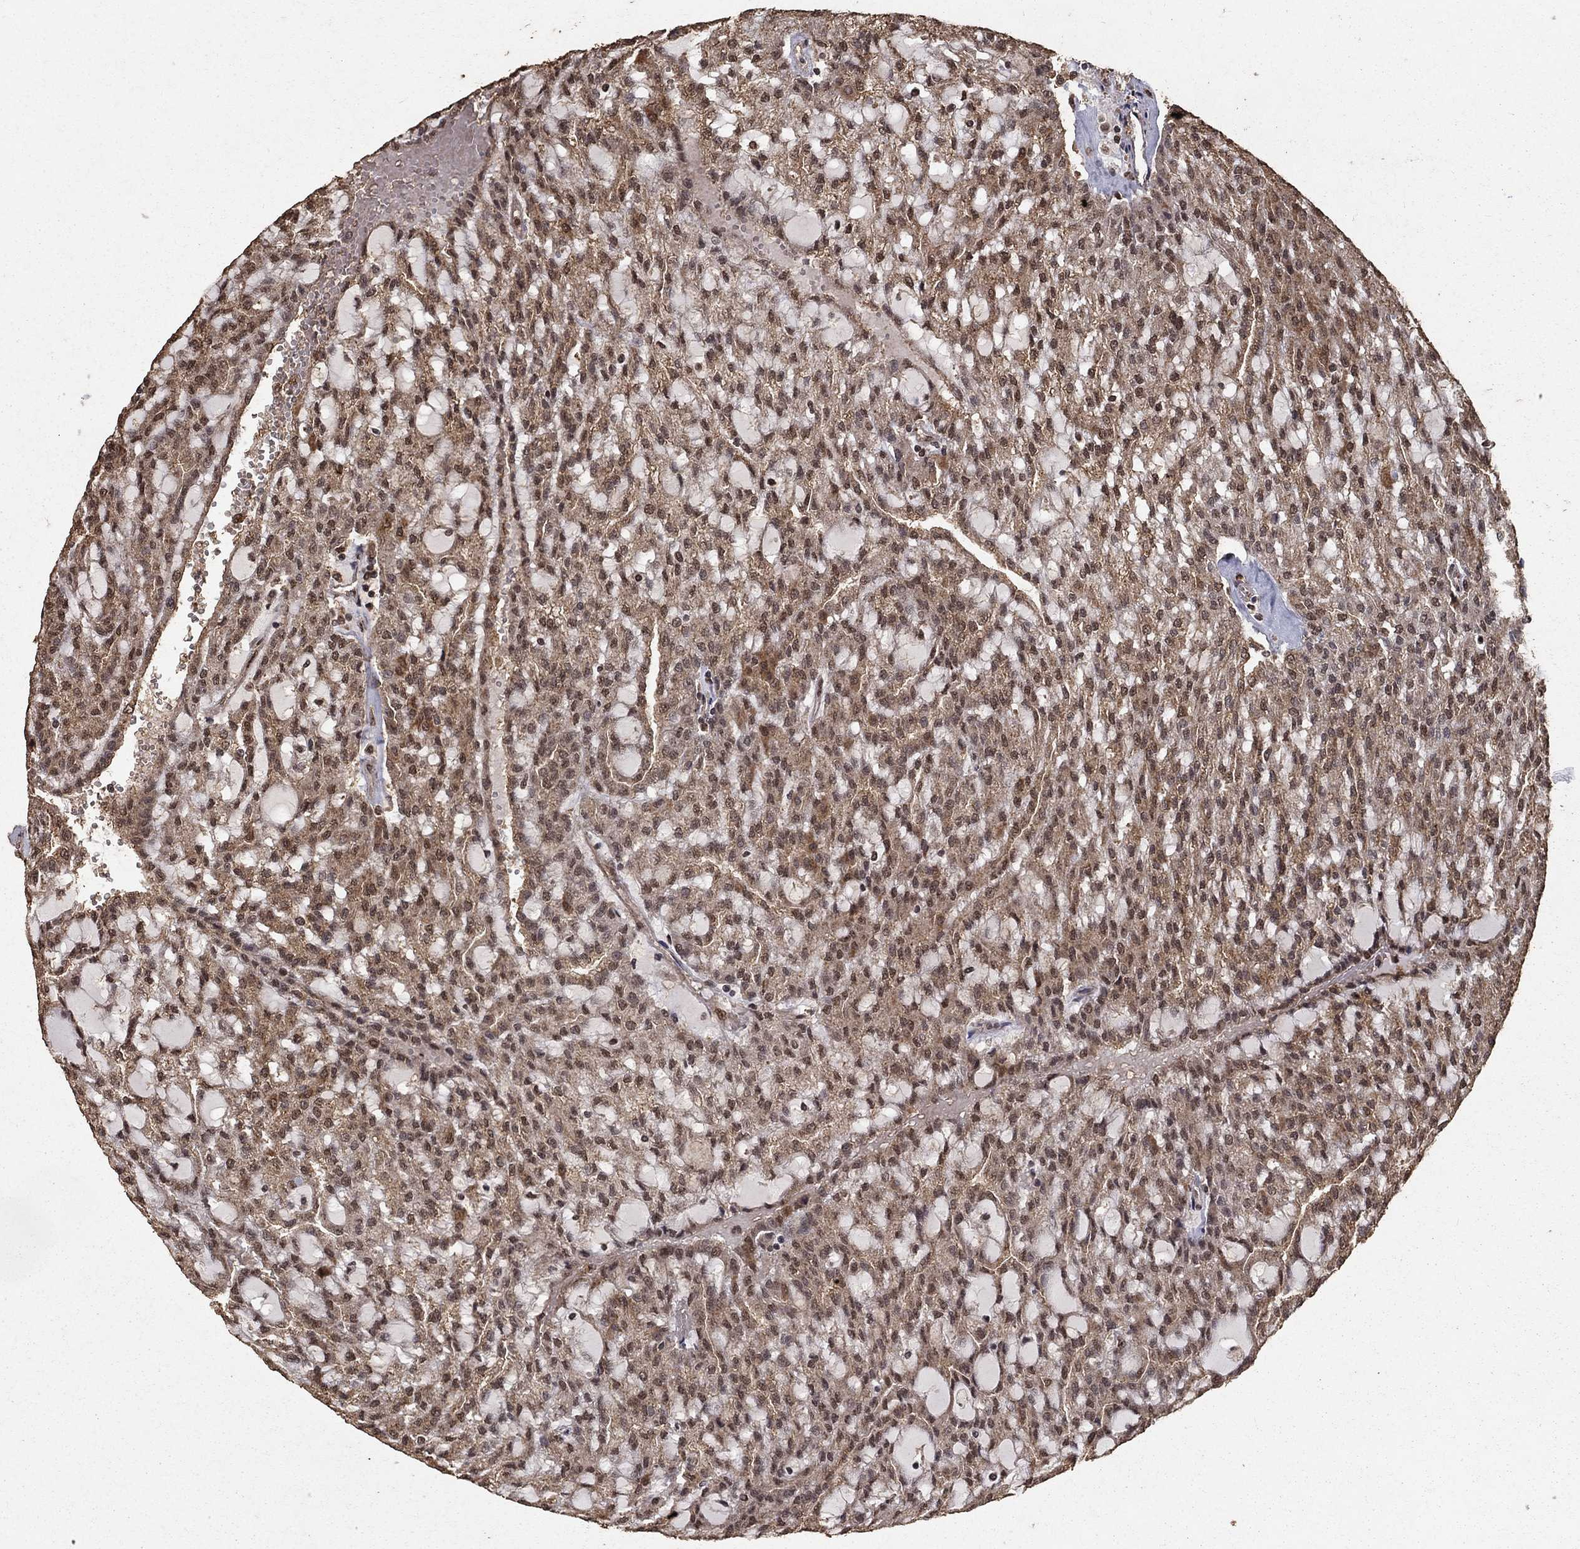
{"staining": {"intensity": "moderate", "quantity": ">75%", "location": "cytoplasmic/membranous"}, "tissue": "renal cancer", "cell_type": "Tumor cells", "image_type": "cancer", "snomed": [{"axis": "morphology", "description": "Adenocarcinoma, NOS"}, {"axis": "topography", "description": "Kidney"}], "caption": "Tumor cells exhibit medium levels of moderate cytoplasmic/membranous expression in about >75% of cells in renal cancer (adenocarcinoma).", "gene": "PRDM1", "patient": {"sex": "male", "age": 63}}